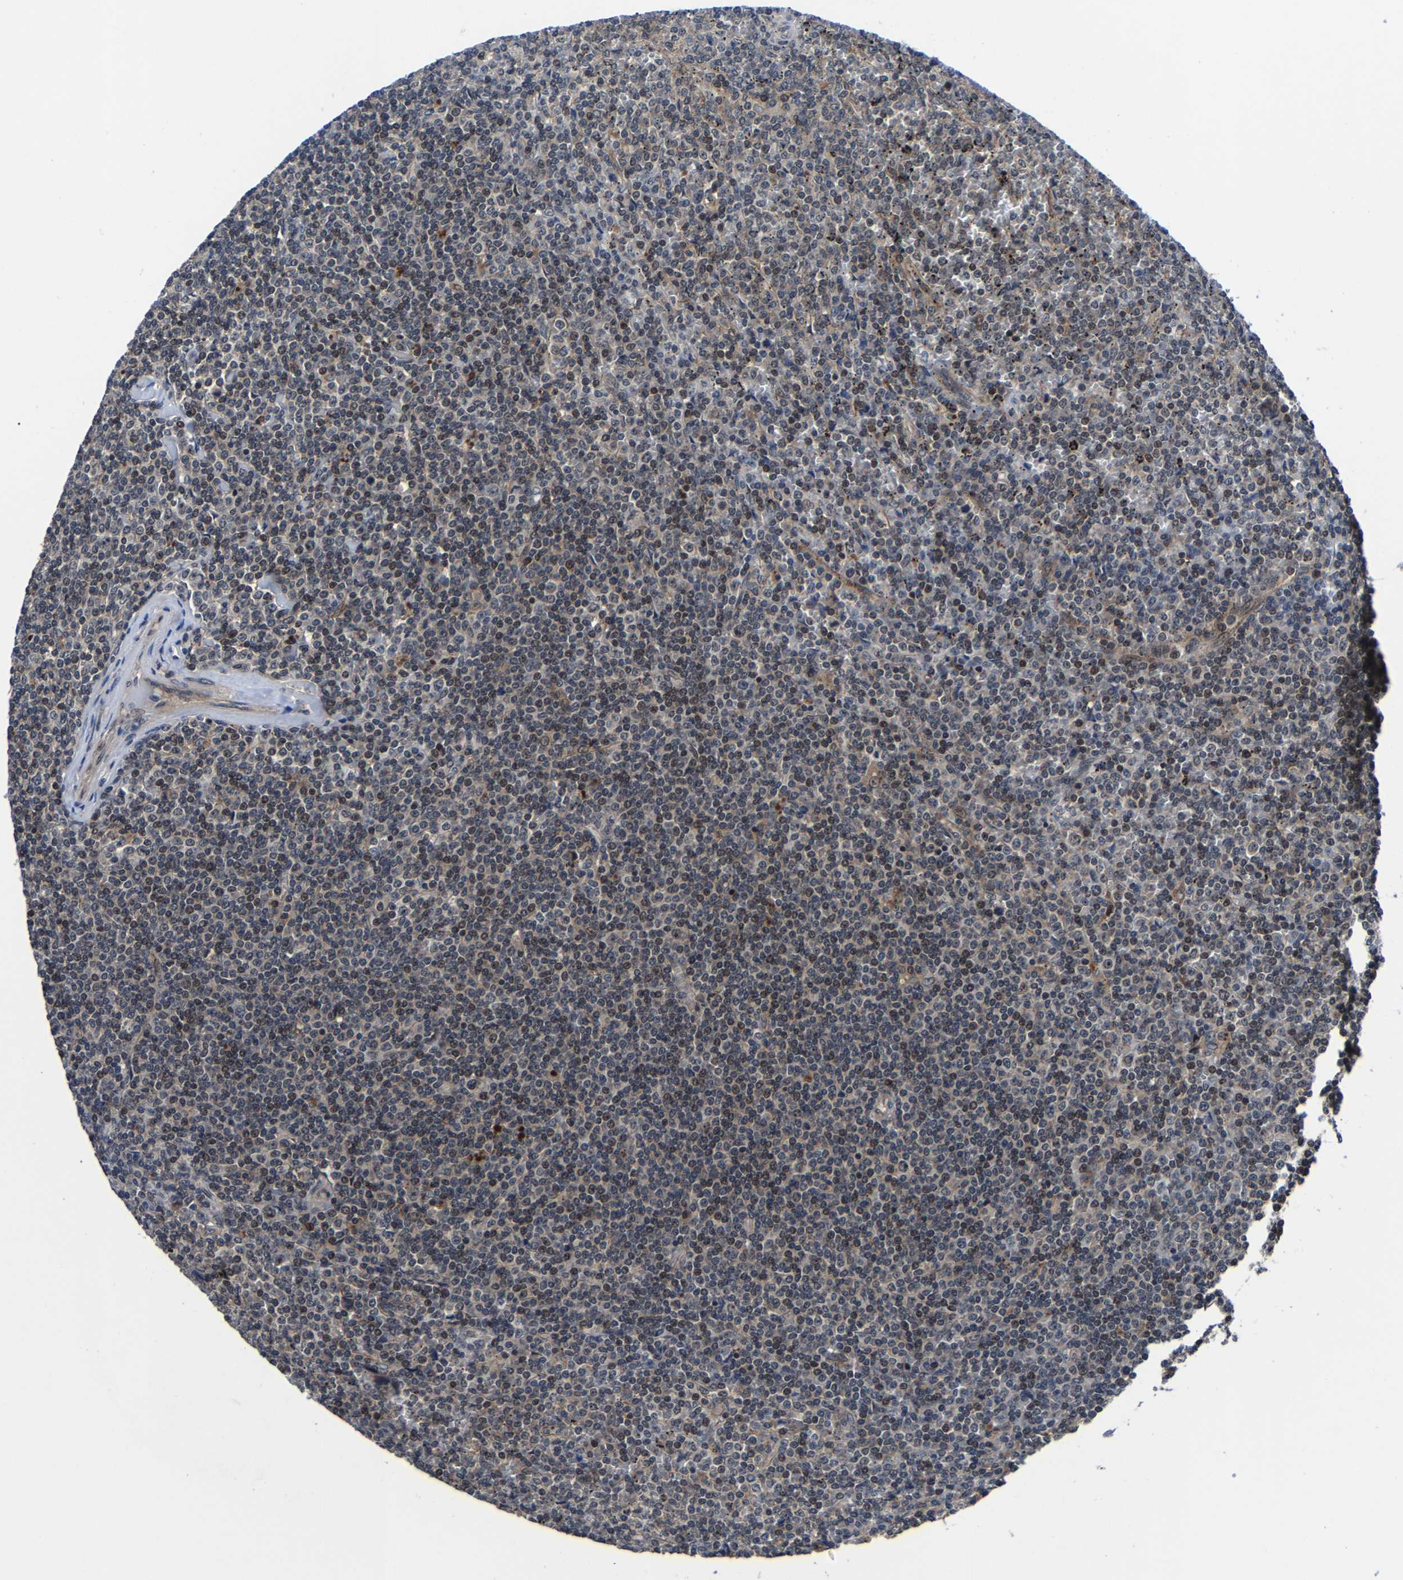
{"staining": {"intensity": "weak", "quantity": "<25%", "location": "nuclear"}, "tissue": "lymphoma", "cell_type": "Tumor cells", "image_type": "cancer", "snomed": [{"axis": "morphology", "description": "Malignant lymphoma, non-Hodgkin's type, Low grade"}, {"axis": "topography", "description": "Spleen"}], "caption": "Immunohistochemistry (IHC) histopathology image of neoplastic tissue: human malignant lymphoma, non-Hodgkin's type (low-grade) stained with DAB (3,3'-diaminobenzidine) reveals no significant protein expression in tumor cells. (DAB (3,3'-diaminobenzidine) IHC with hematoxylin counter stain).", "gene": "ZCCHC7", "patient": {"sex": "female", "age": 19}}